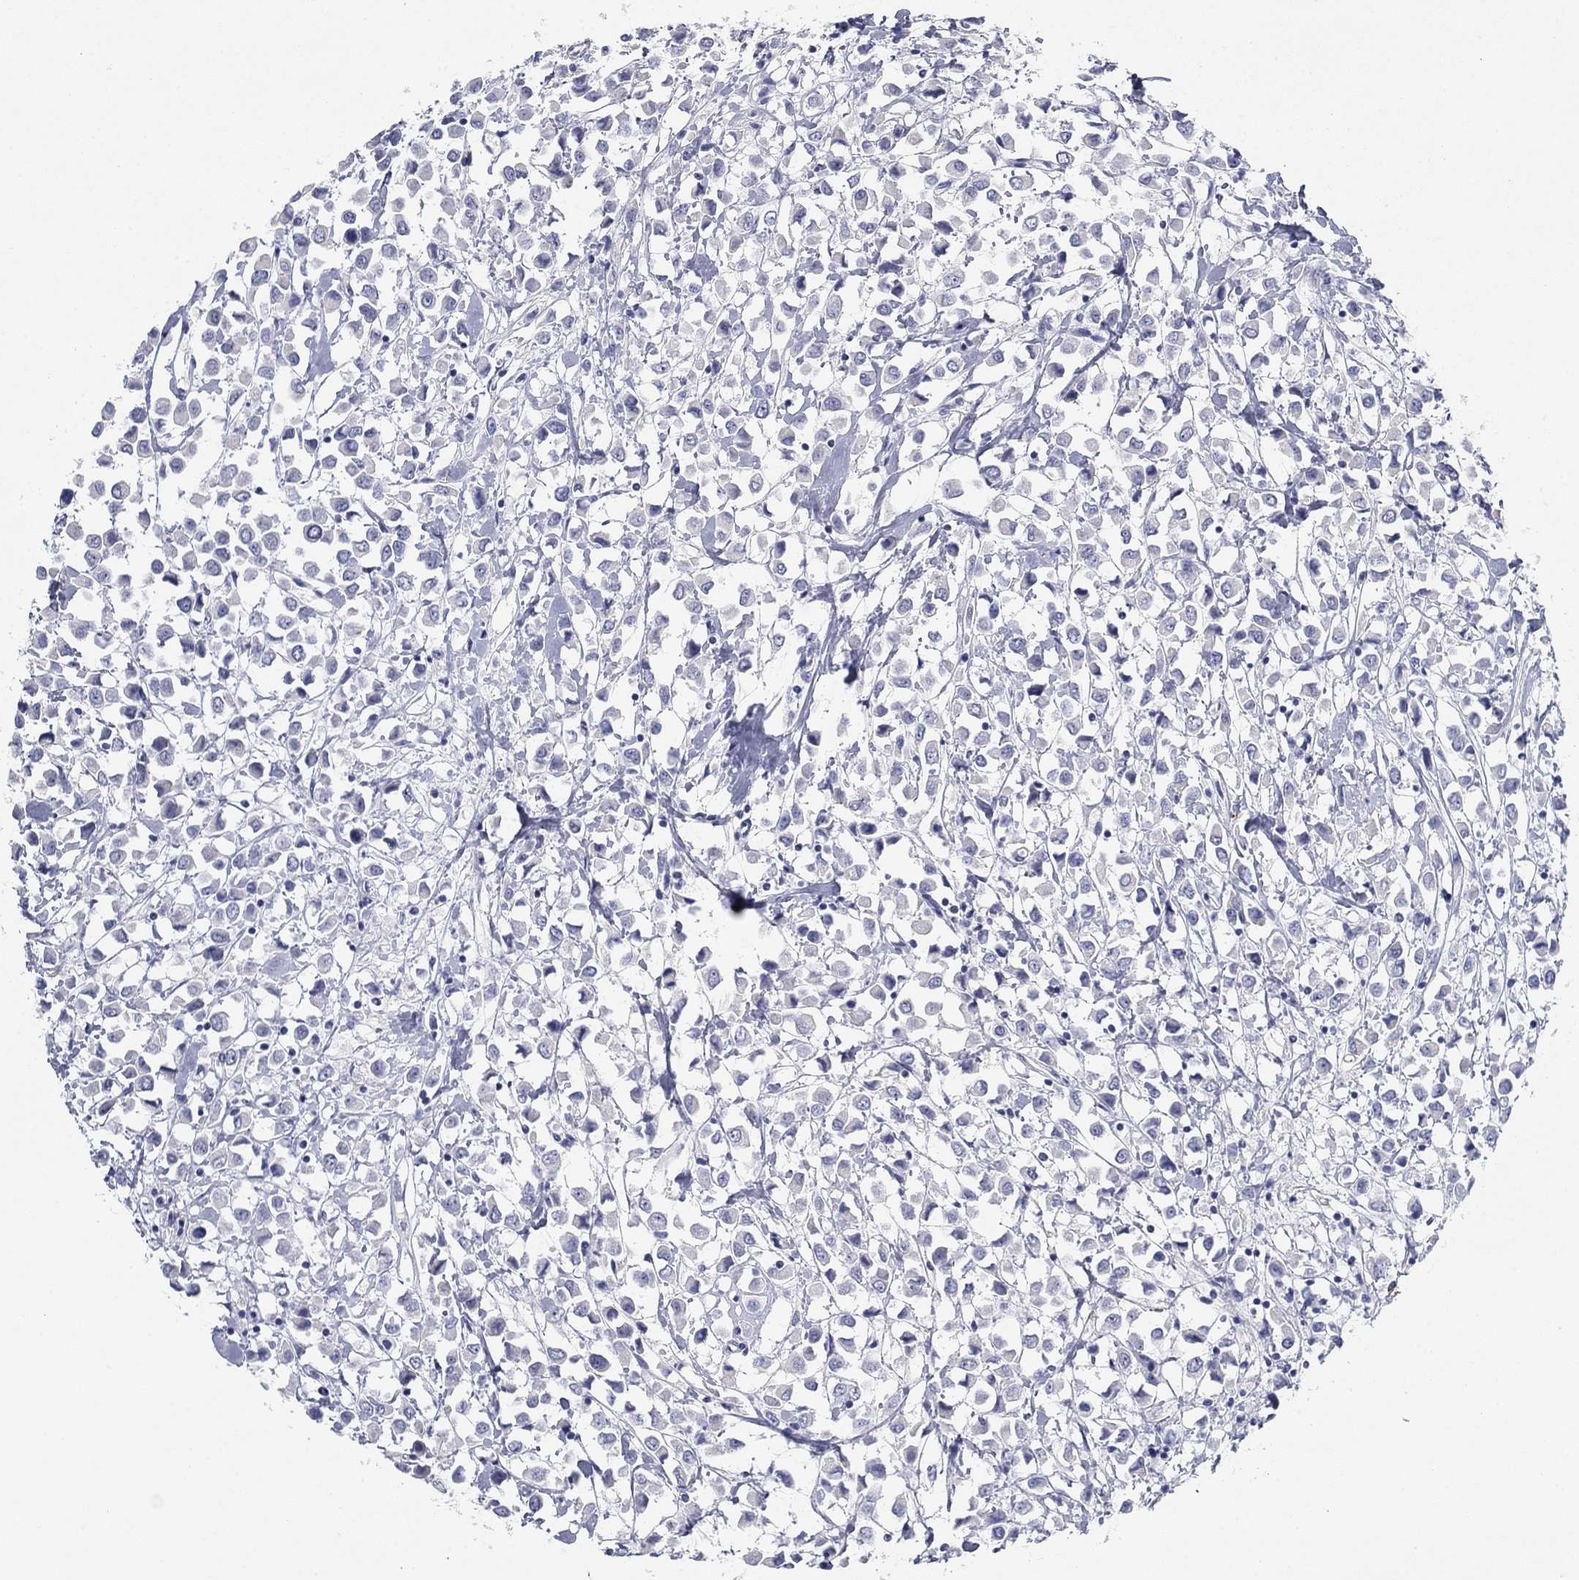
{"staining": {"intensity": "negative", "quantity": "none", "location": "none"}, "tissue": "breast cancer", "cell_type": "Tumor cells", "image_type": "cancer", "snomed": [{"axis": "morphology", "description": "Duct carcinoma"}, {"axis": "topography", "description": "Breast"}], "caption": "Intraductal carcinoma (breast) stained for a protein using immunohistochemistry reveals no staining tumor cells.", "gene": "CD79B", "patient": {"sex": "female", "age": 61}}